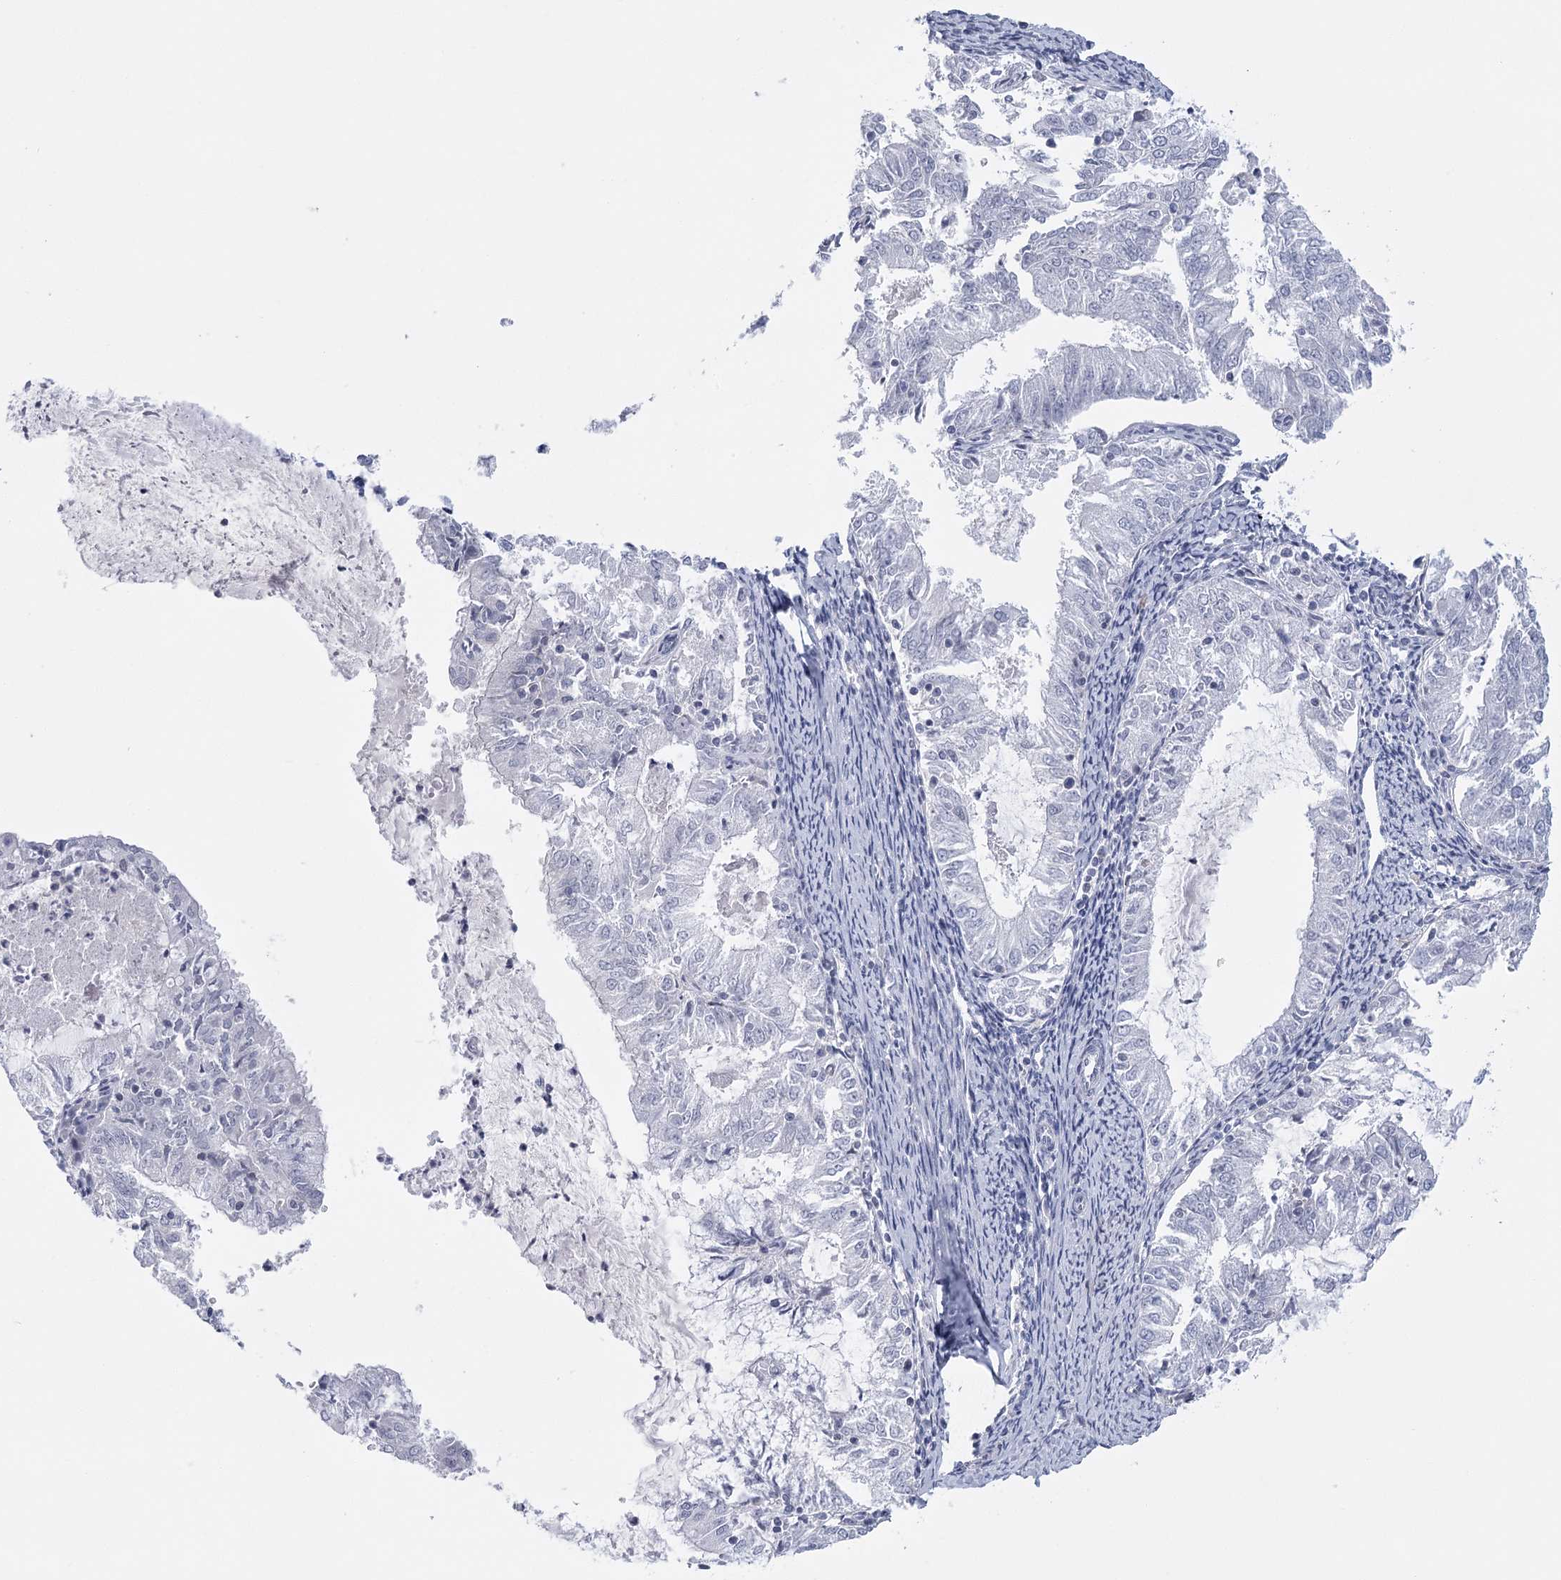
{"staining": {"intensity": "negative", "quantity": "none", "location": "none"}, "tissue": "endometrial cancer", "cell_type": "Tumor cells", "image_type": "cancer", "snomed": [{"axis": "morphology", "description": "Adenocarcinoma, NOS"}, {"axis": "topography", "description": "Endometrium"}], "caption": "A histopathology image of adenocarcinoma (endometrial) stained for a protein reveals no brown staining in tumor cells.", "gene": "FAM76B", "patient": {"sex": "female", "age": 57}}